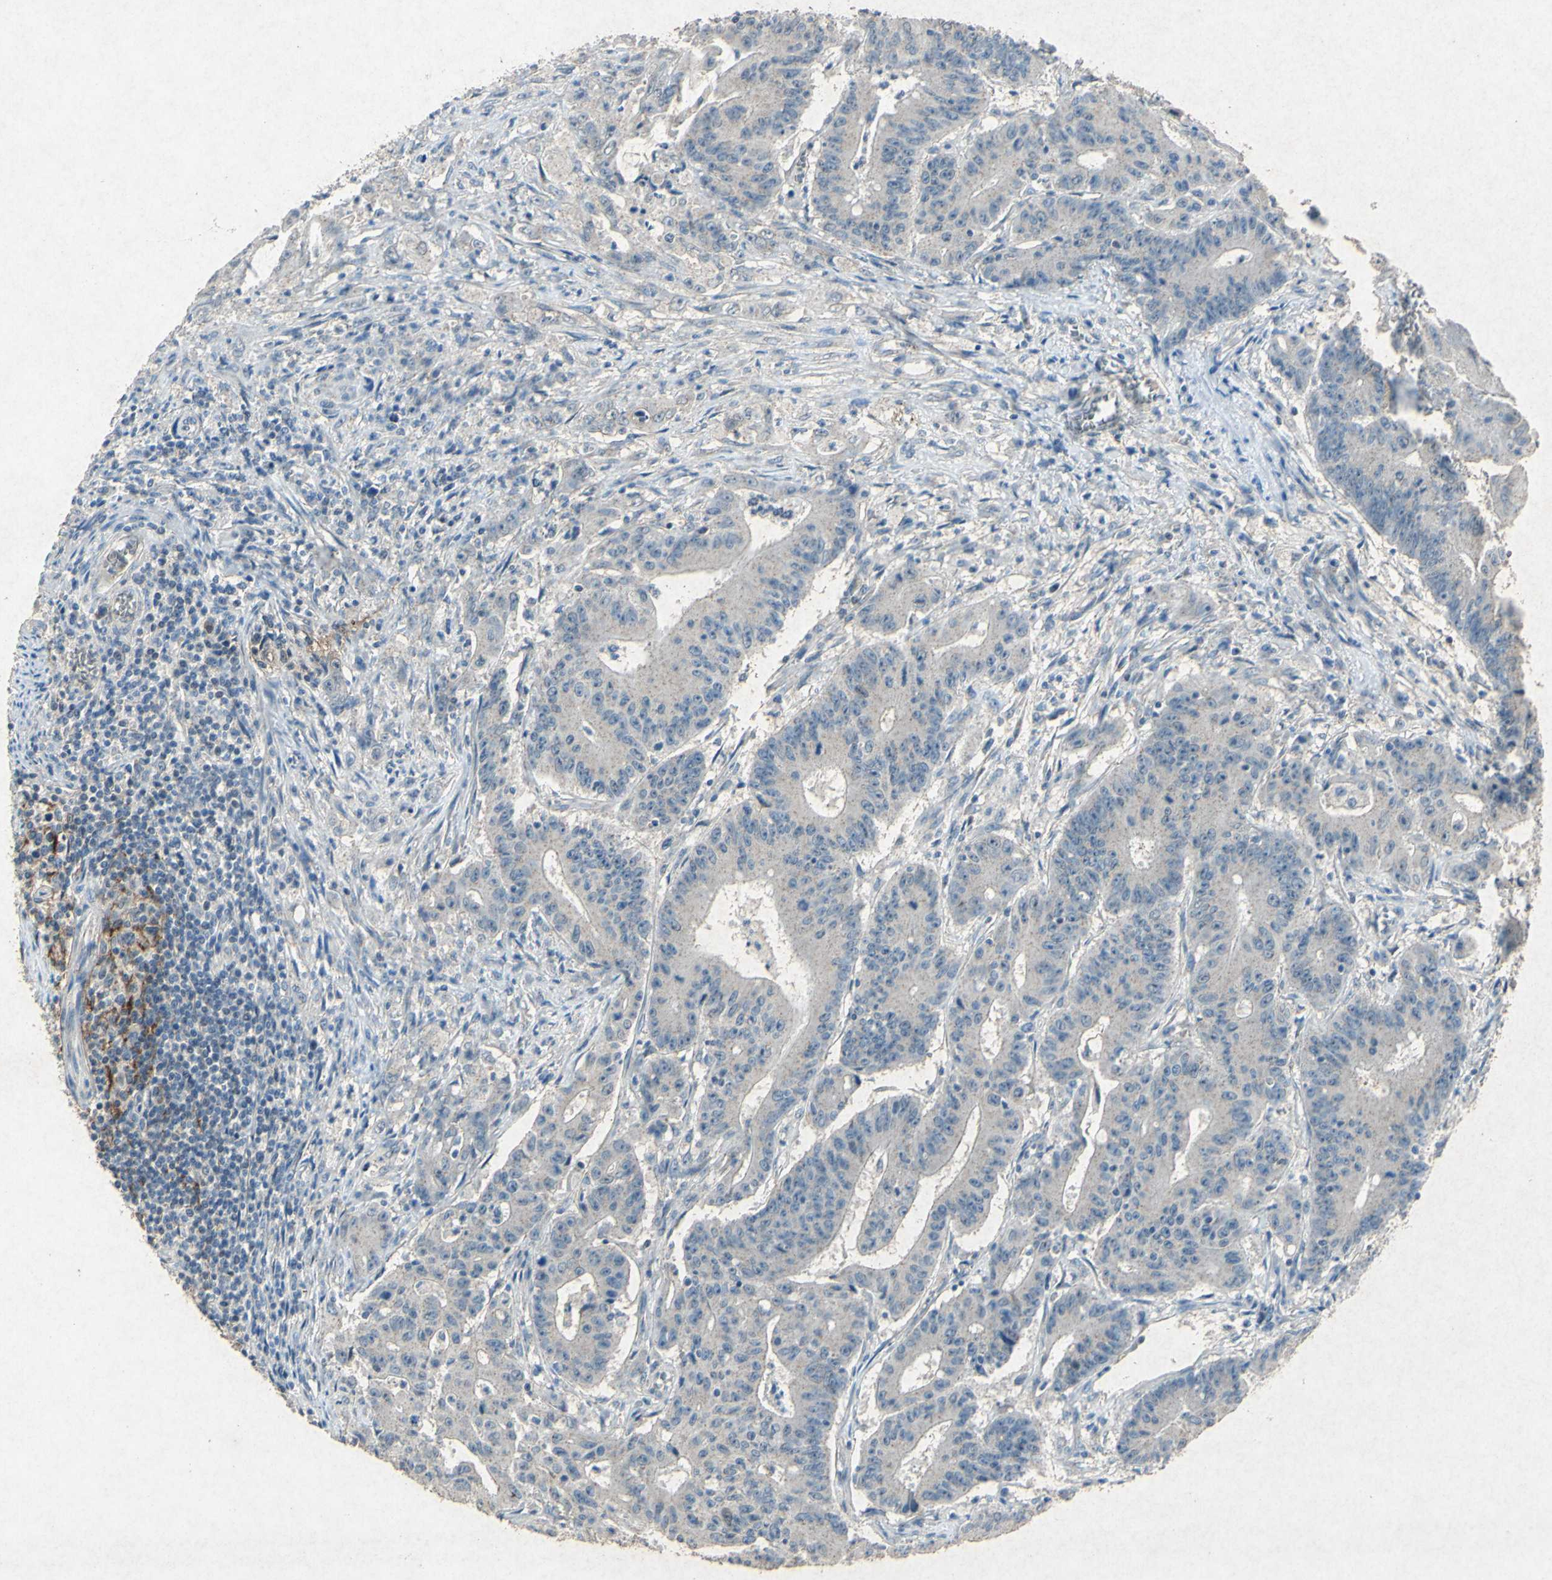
{"staining": {"intensity": "negative", "quantity": "none", "location": "none"}, "tissue": "colorectal cancer", "cell_type": "Tumor cells", "image_type": "cancer", "snomed": [{"axis": "morphology", "description": "Adenocarcinoma, NOS"}, {"axis": "topography", "description": "Colon"}], "caption": "Adenocarcinoma (colorectal) was stained to show a protein in brown. There is no significant staining in tumor cells.", "gene": "SNAP91", "patient": {"sex": "male", "age": 45}}